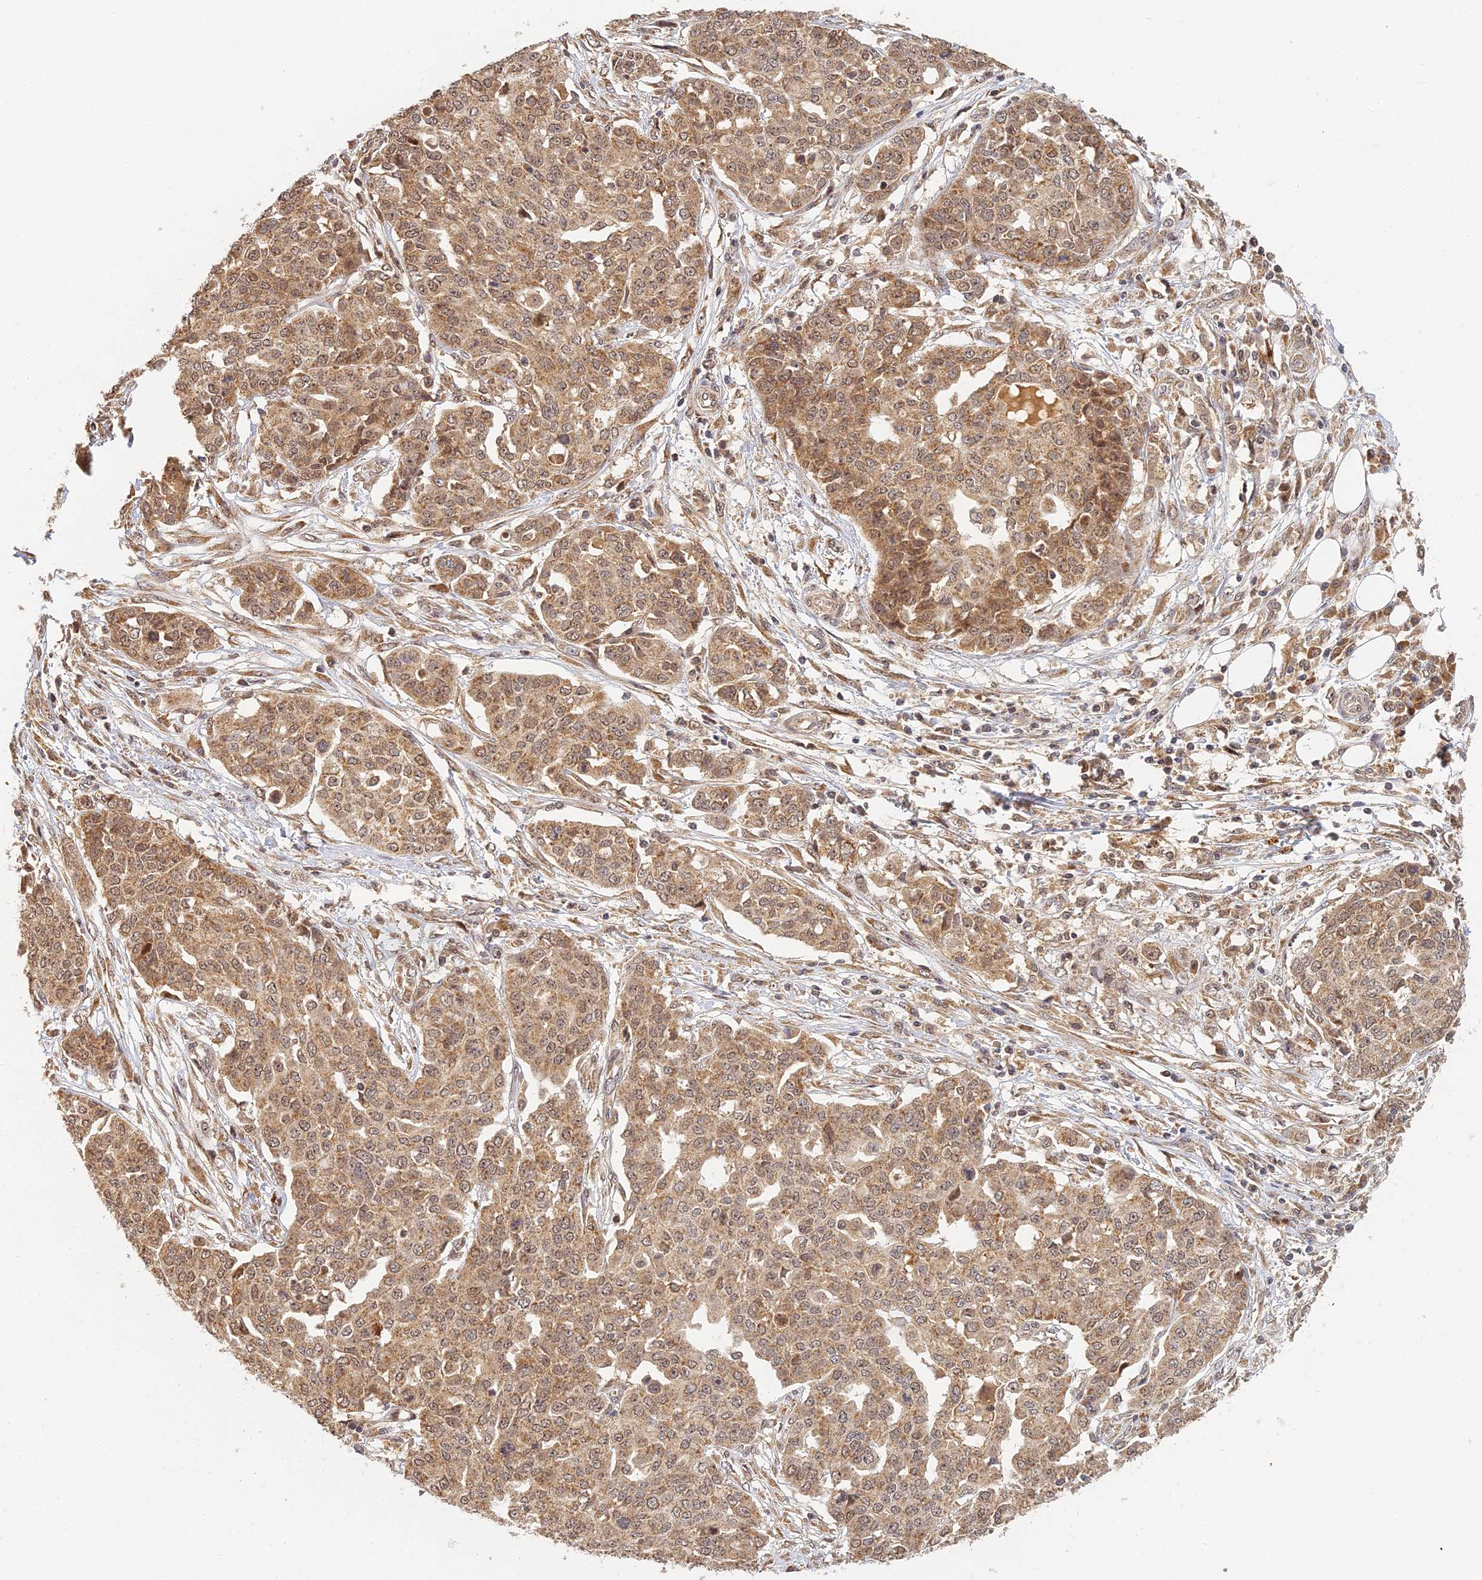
{"staining": {"intensity": "moderate", "quantity": ">75%", "location": "cytoplasmic/membranous"}, "tissue": "ovarian cancer", "cell_type": "Tumor cells", "image_type": "cancer", "snomed": [{"axis": "morphology", "description": "Cystadenocarcinoma, serous, NOS"}, {"axis": "topography", "description": "Soft tissue"}, {"axis": "topography", "description": "Ovary"}], "caption": "Ovarian serous cystadenocarcinoma stained for a protein (brown) exhibits moderate cytoplasmic/membranous positive staining in about >75% of tumor cells.", "gene": "RGL3", "patient": {"sex": "female", "age": 57}}